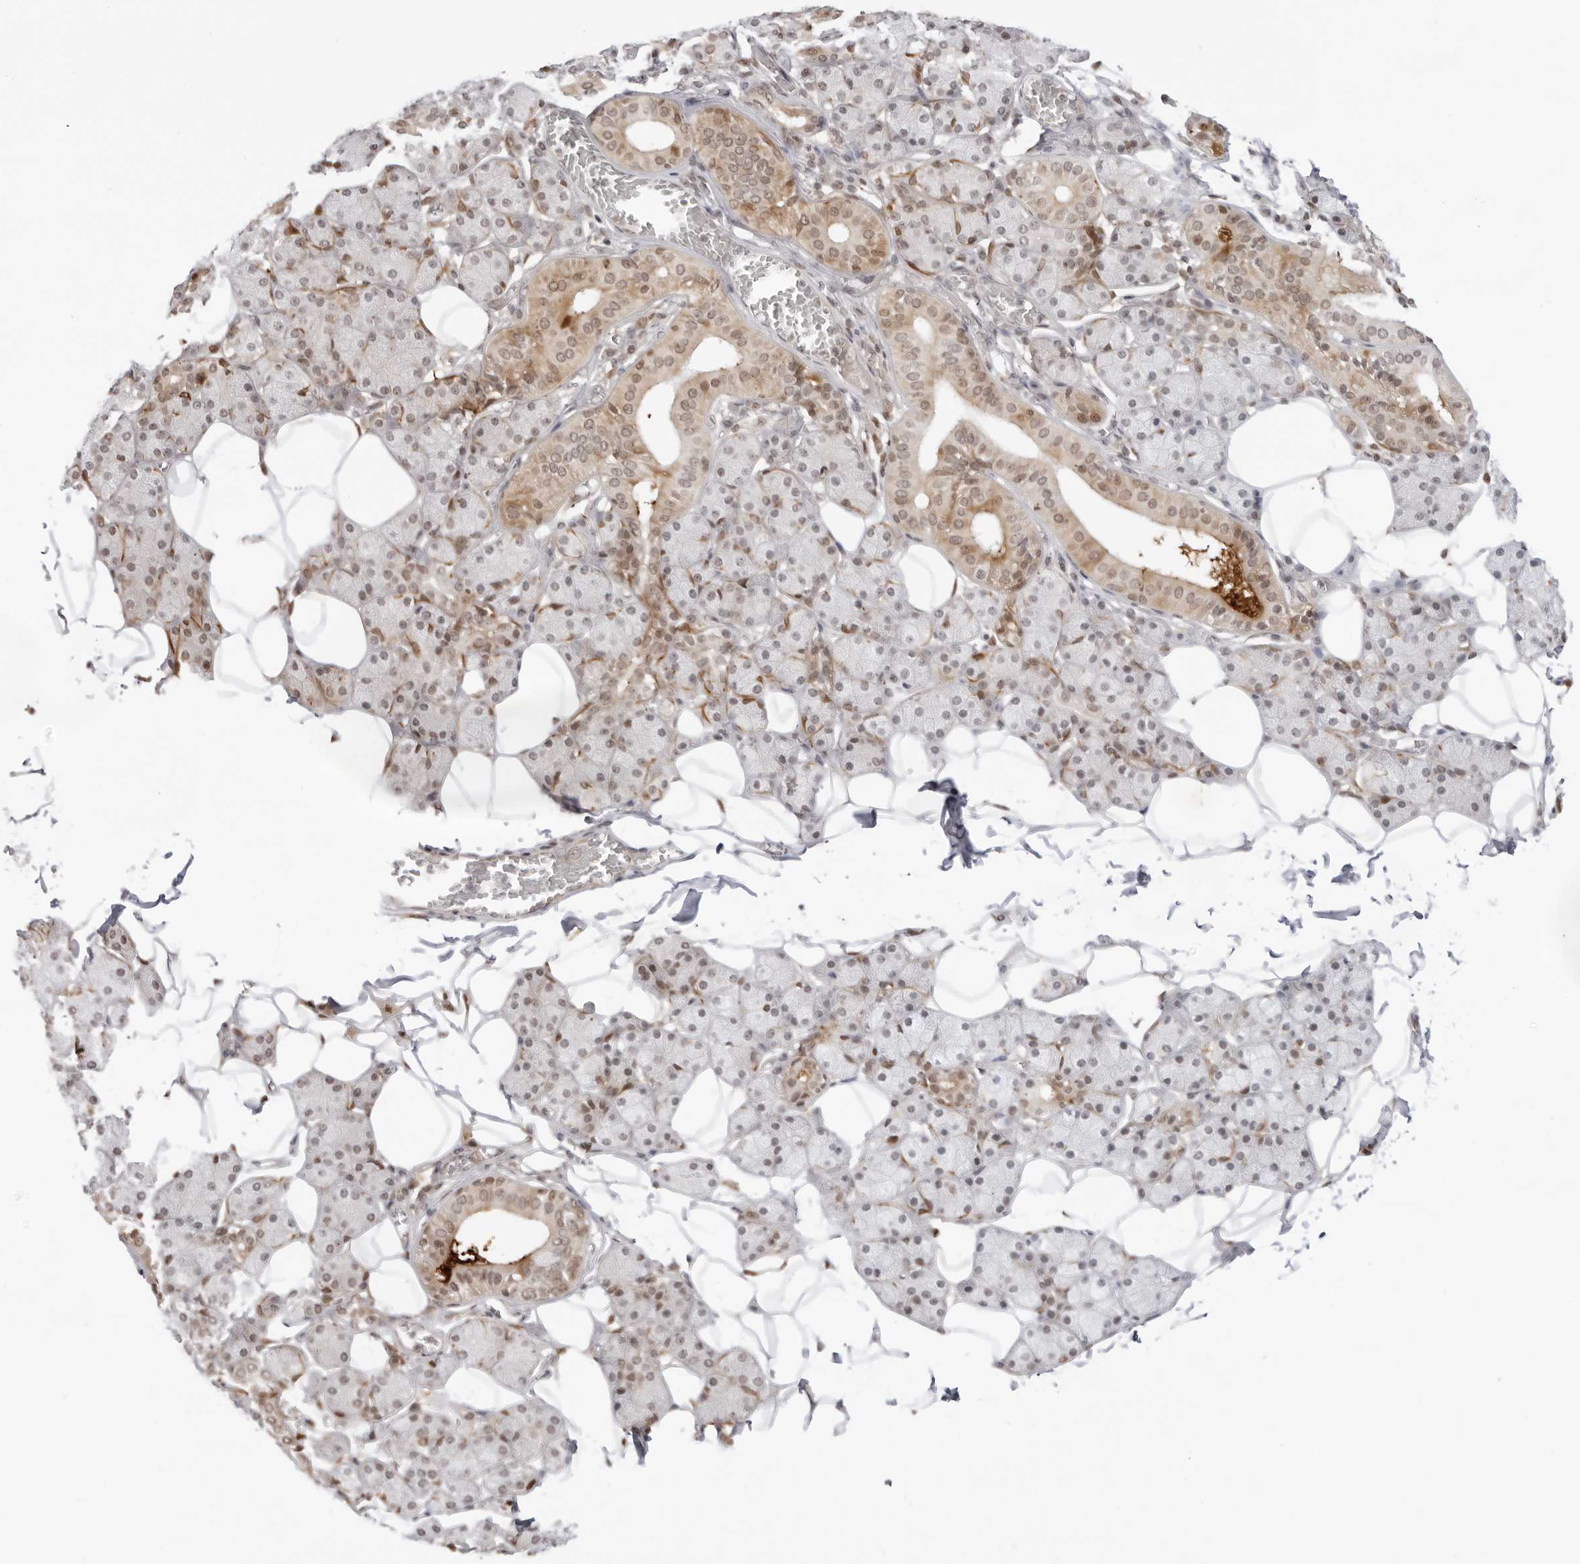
{"staining": {"intensity": "moderate", "quantity": "25%-75%", "location": "cytoplasmic/membranous,nuclear"}, "tissue": "salivary gland", "cell_type": "Glandular cells", "image_type": "normal", "snomed": [{"axis": "morphology", "description": "Normal tissue, NOS"}, {"axis": "topography", "description": "Salivary gland"}], "caption": "A micrograph of salivary gland stained for a protein demonstrates moderate cytoplasmic/membranous,nuclear brown staining in glandular cells. (DAB (3,3'-diaminobenzidine) IHC with brightfield microscopy, high magnification).", "gene": "RNF146", "patient": {"sex": "female", "age": 33}}